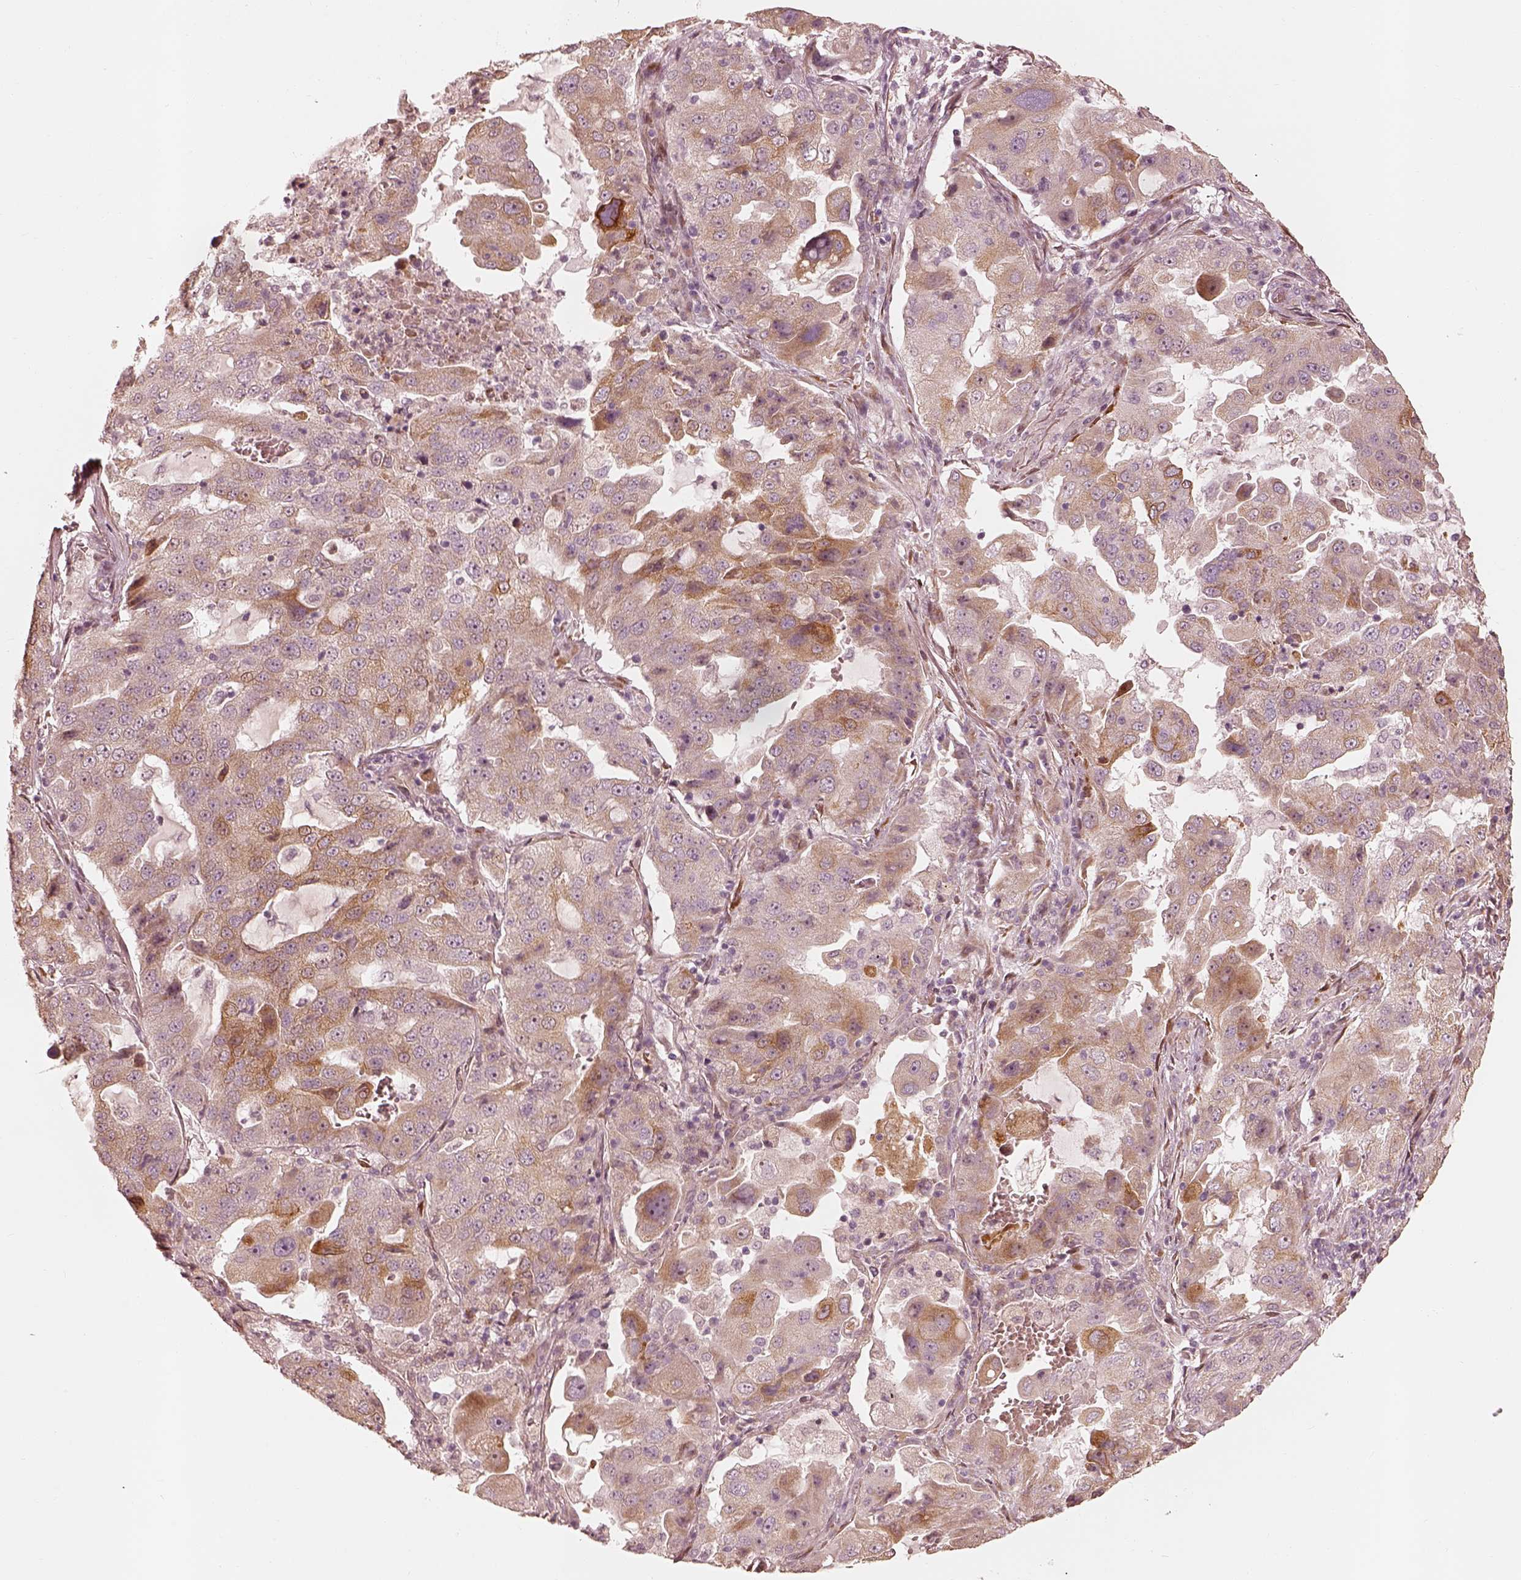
{"staining": {"intensity": "moderate", "quantity": ">75%", "location": "cytoplasmic/membranous"}, "tissue": "lung cancer", "cell_type": "Tumor cells", "image_type": "cancer", "snomed": [{"axis": "morphology", "description": "Adenocarcinoma, NOS"}, {"axis": "topography", "description": "Lung"}], "caption": "An immunohistochemistry photomicrograph of tumor tissue is shown. Protein staining in brown shows moderate cytoplasmic/membranous positivity in lung adenocarcinoma within tumor cells.", "gene": "WLS", "patient": {"sex": "female", "age": 61}}